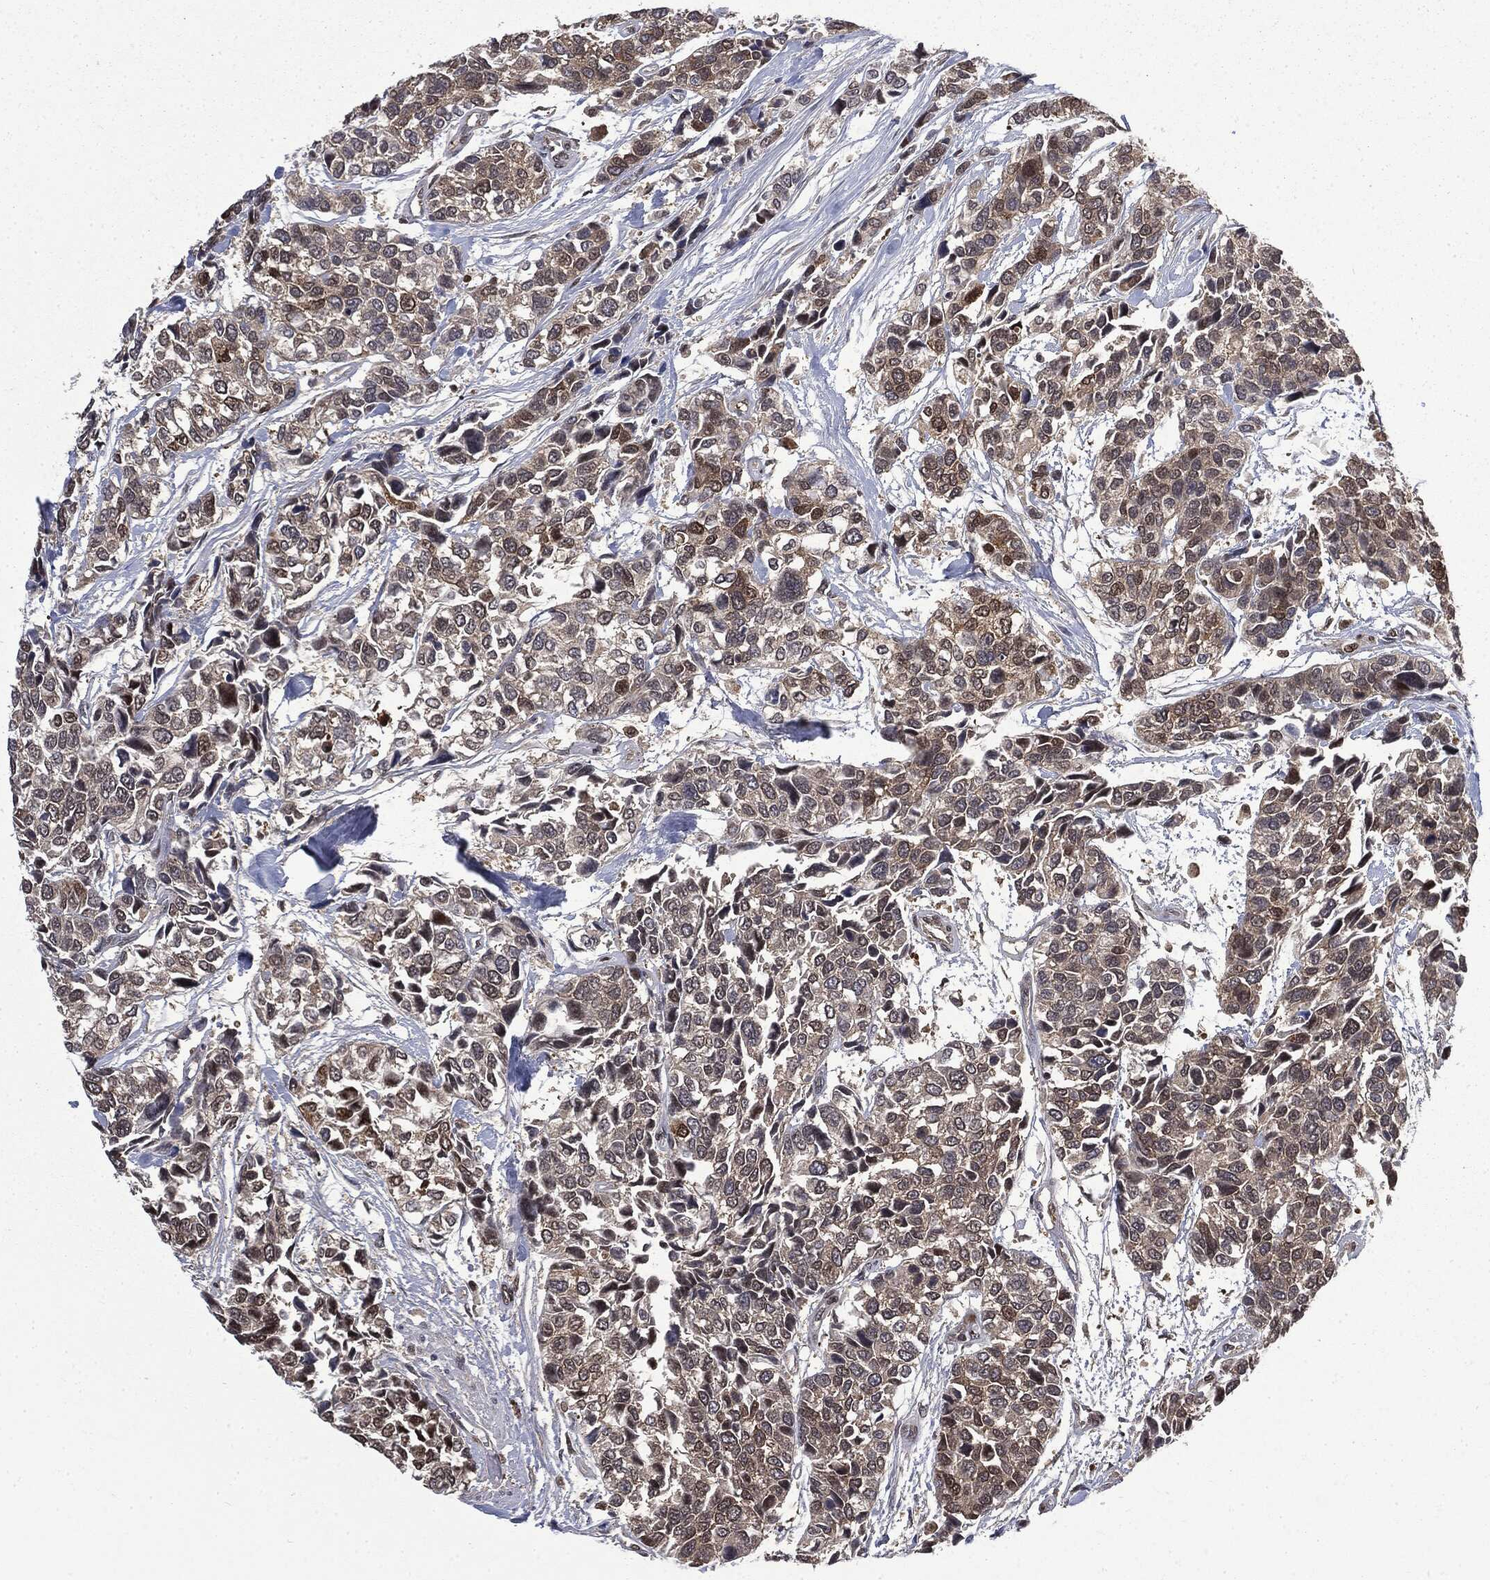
{"staining": {"intensity": "negative", "quantity": "none", "location": "none"}, "tissue": "urothelial cancer", "cell_type": "Tumor cells", "image_type": "cancer", "snomed": [{"axis": "morphology", "description": "Urothelial carcinoma, High grade"}, {"axis": "topography", "description": "Urinary bladder"}], "caption": "A high-resolution micrograph shows immunohistochemistry (IHC) staining of urothelial cancer, which reveals no significant expression in tumor cells.", "gene": "GPI", "patient": {"sex": "male", "age": 77}}